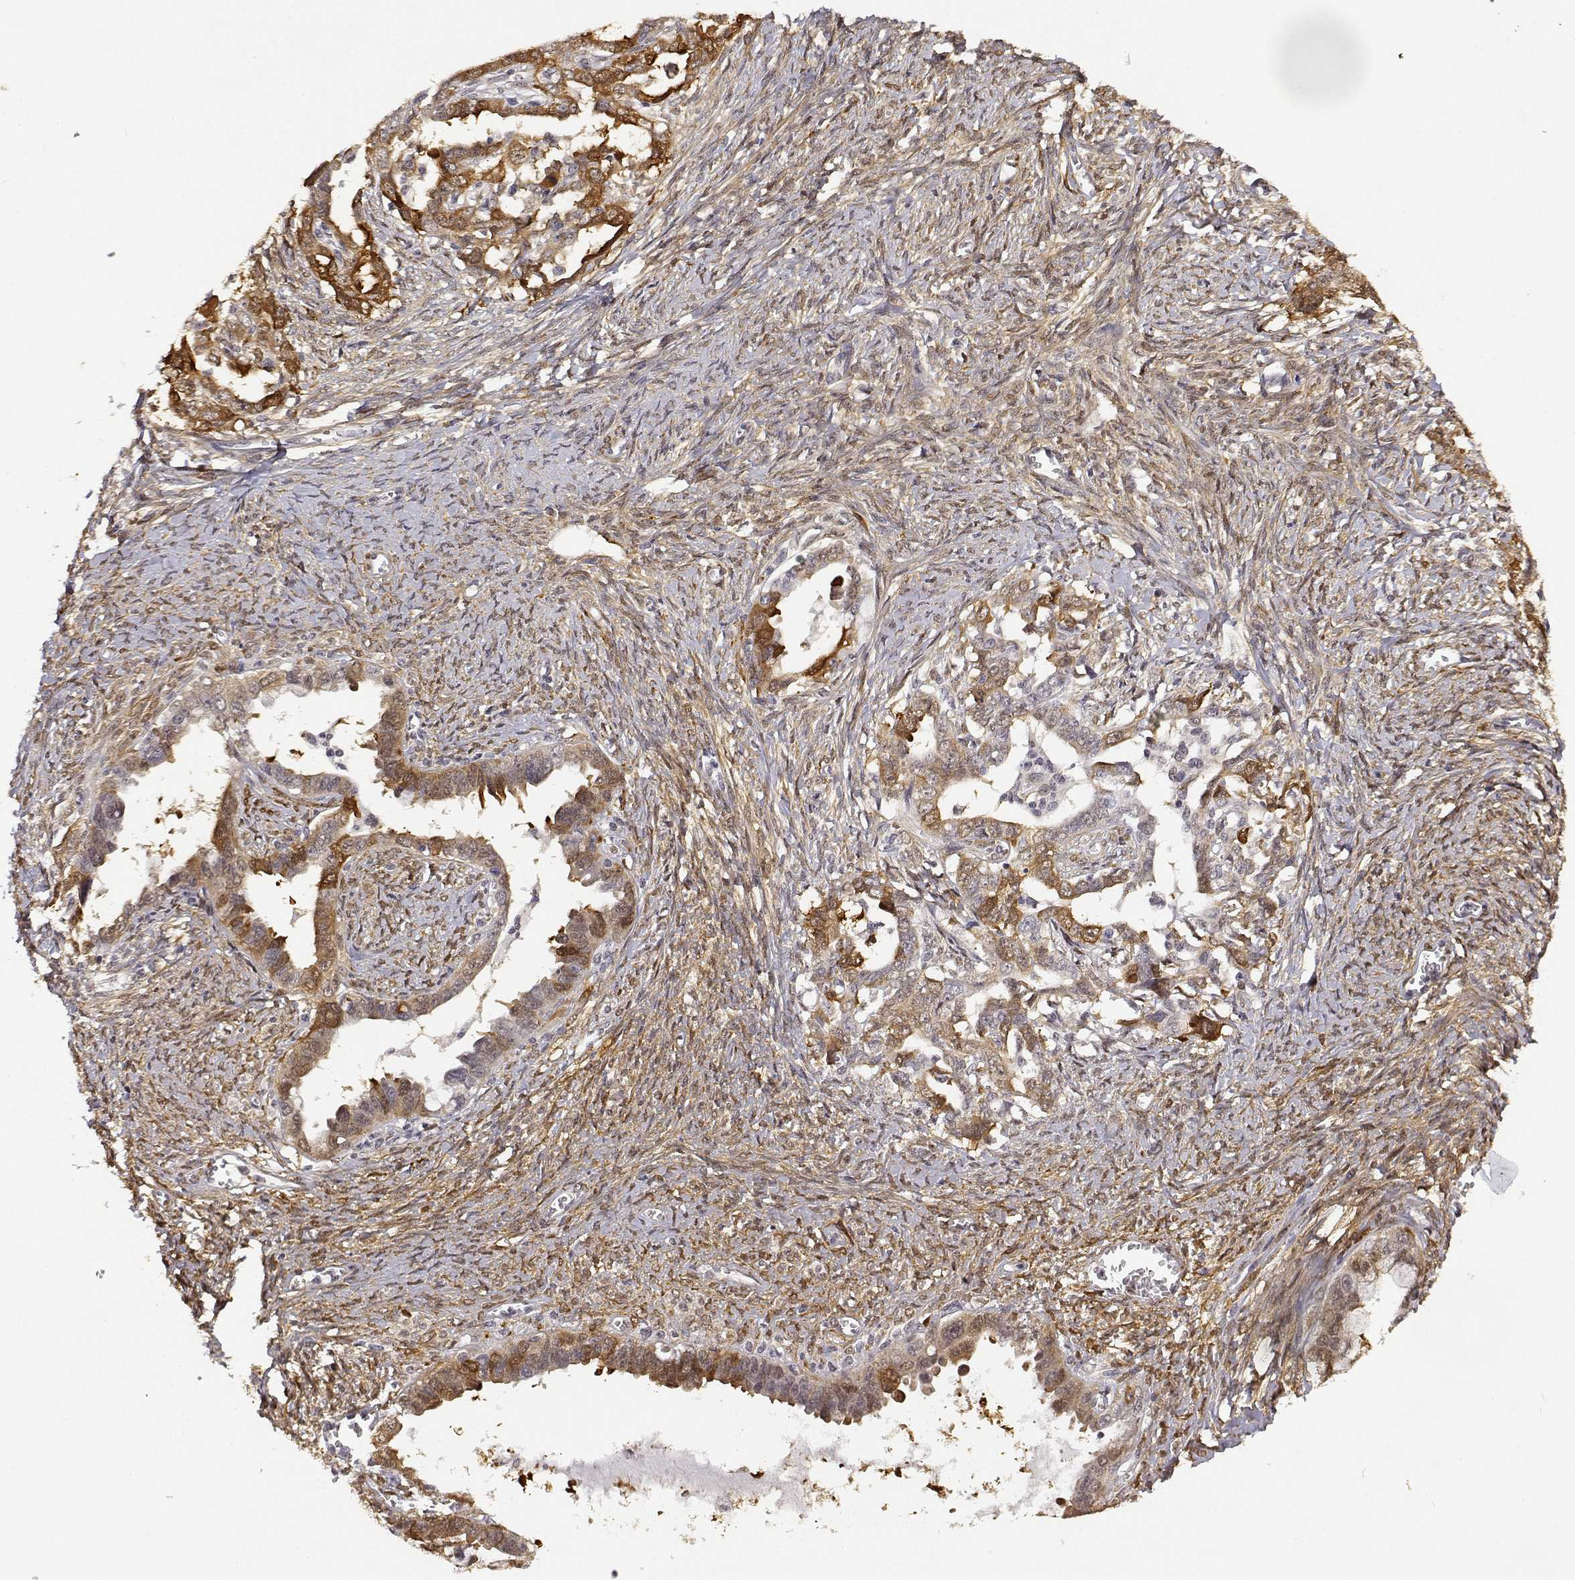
{"staining": {"intensity": "moderate", "quantity": ">75%", "location": "cytoplasmic/membranous"}, "tissue": "ovarian cancer", "cell_type": "Tumor cells", "image_type": "cancer", "snomed": [{"axis": "morphology", "description": "Cystadenocarcinoma, serous, NOS"}, {"axis": "topography", "description": "Ovary"}], "caption": "Immunohistochemistry (IHC) histopathology image of neoplastic tissue: ovarian cancer (serous cystadenocarcinoma) stained using immunohistochemistry reveals medium levels of moderate protein expression localized specifically in the cytoplasmic/membranous of tumor cells, appearing as a cytoplasmic/membranous brown color.", "gene": "PHGDH", "patient": {"sex": "female", "age": 69}}